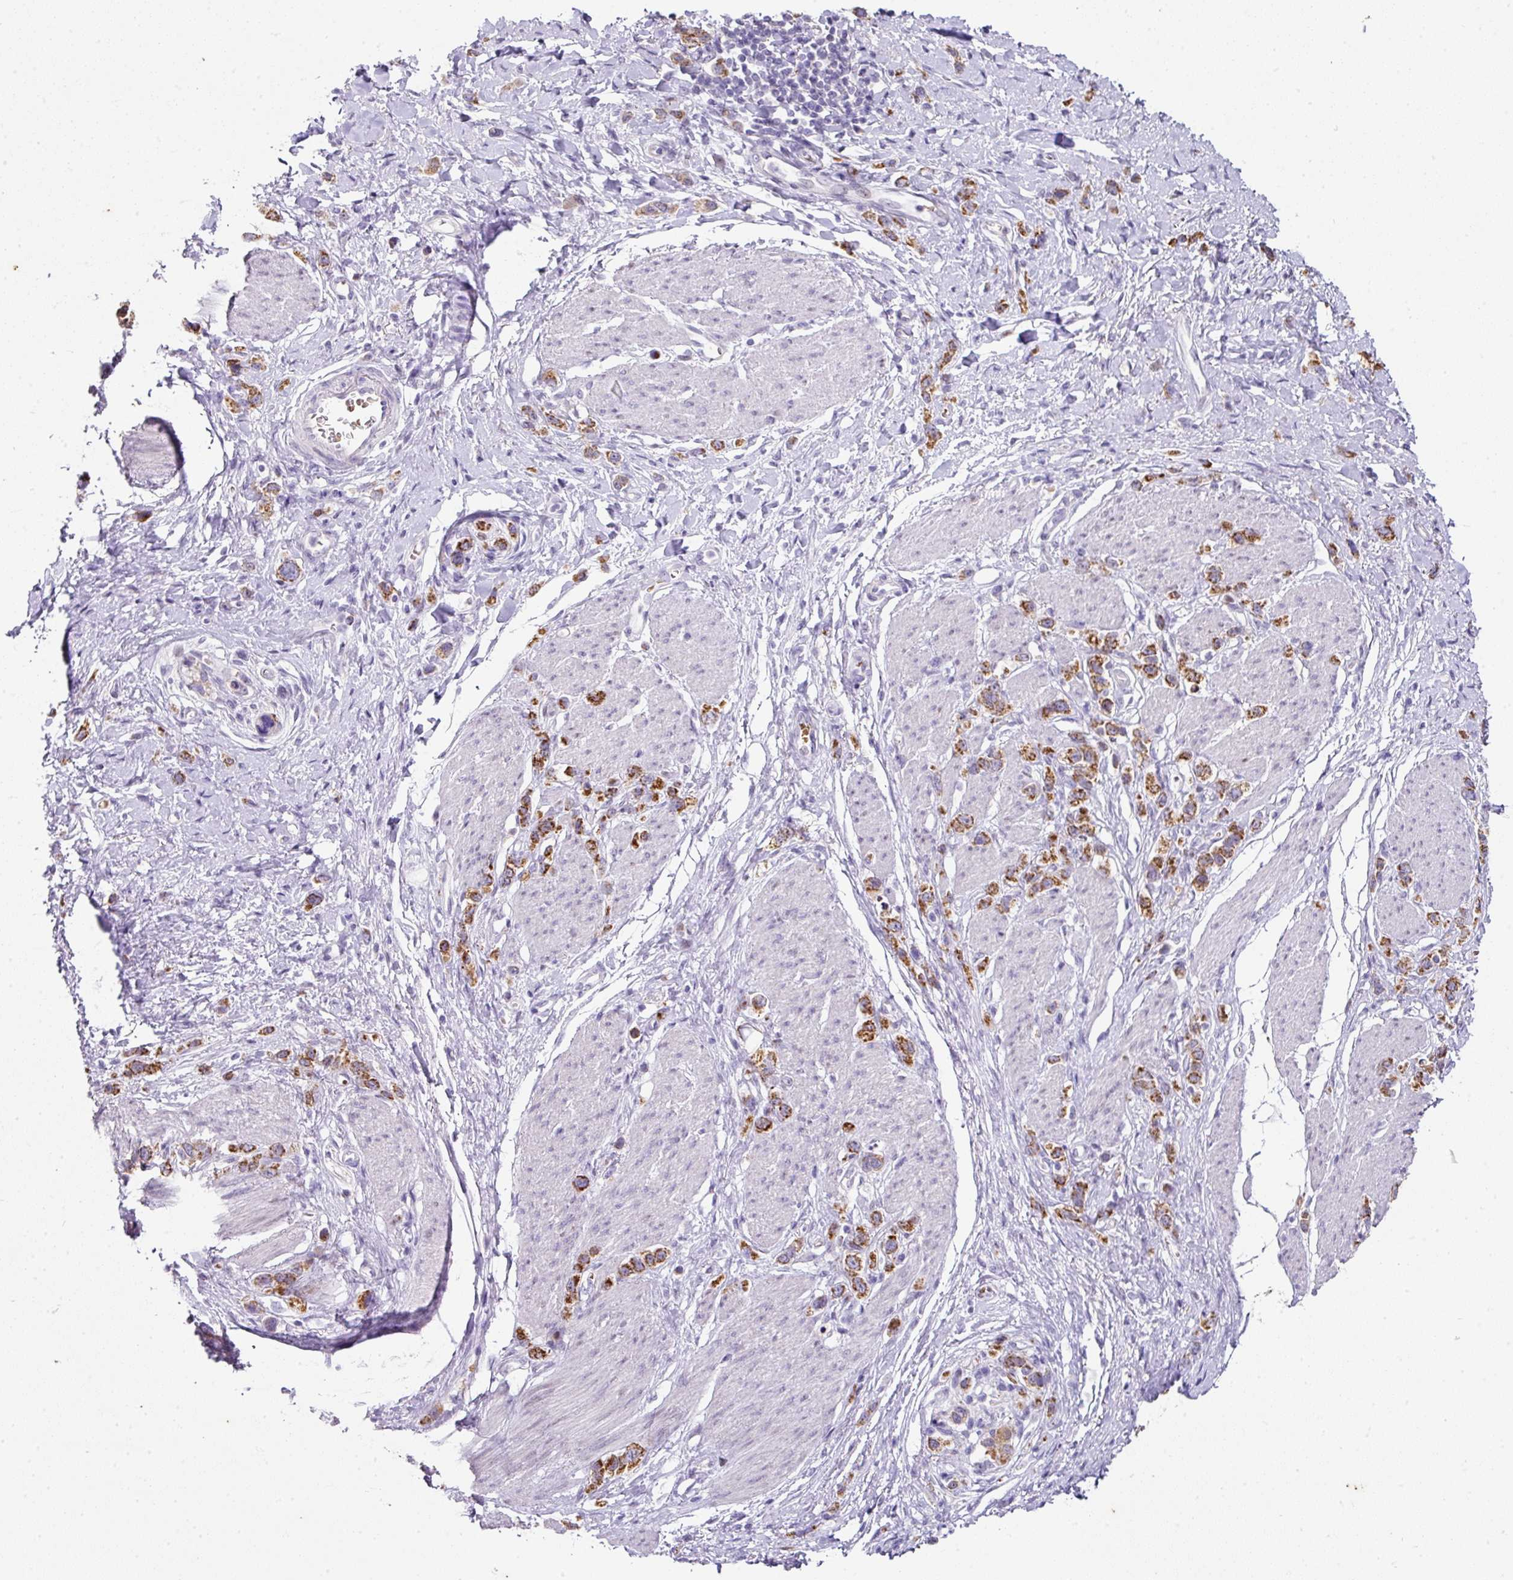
{"staining": {"intensity": "moderate", "quantity": ">75%", "location": "cytoplasmic/membranous"}, "tissue": "stomach cancer", "cell_type": "Tumor cells", "image_type": "cancer", "snomed": [{"axis": "morphology", "description": "Adenocarcinoma, NOS"}, {"axis": "topography", "description": "Stomach"}], "caption": "Protein staining of stomach adenocarcinoma tissue displays moderate cytoplasmic/membranous expression in about >75% of tumor cells.", "gene": "ANKRD18A", "patient": {"sex": "female", "age": 65}}